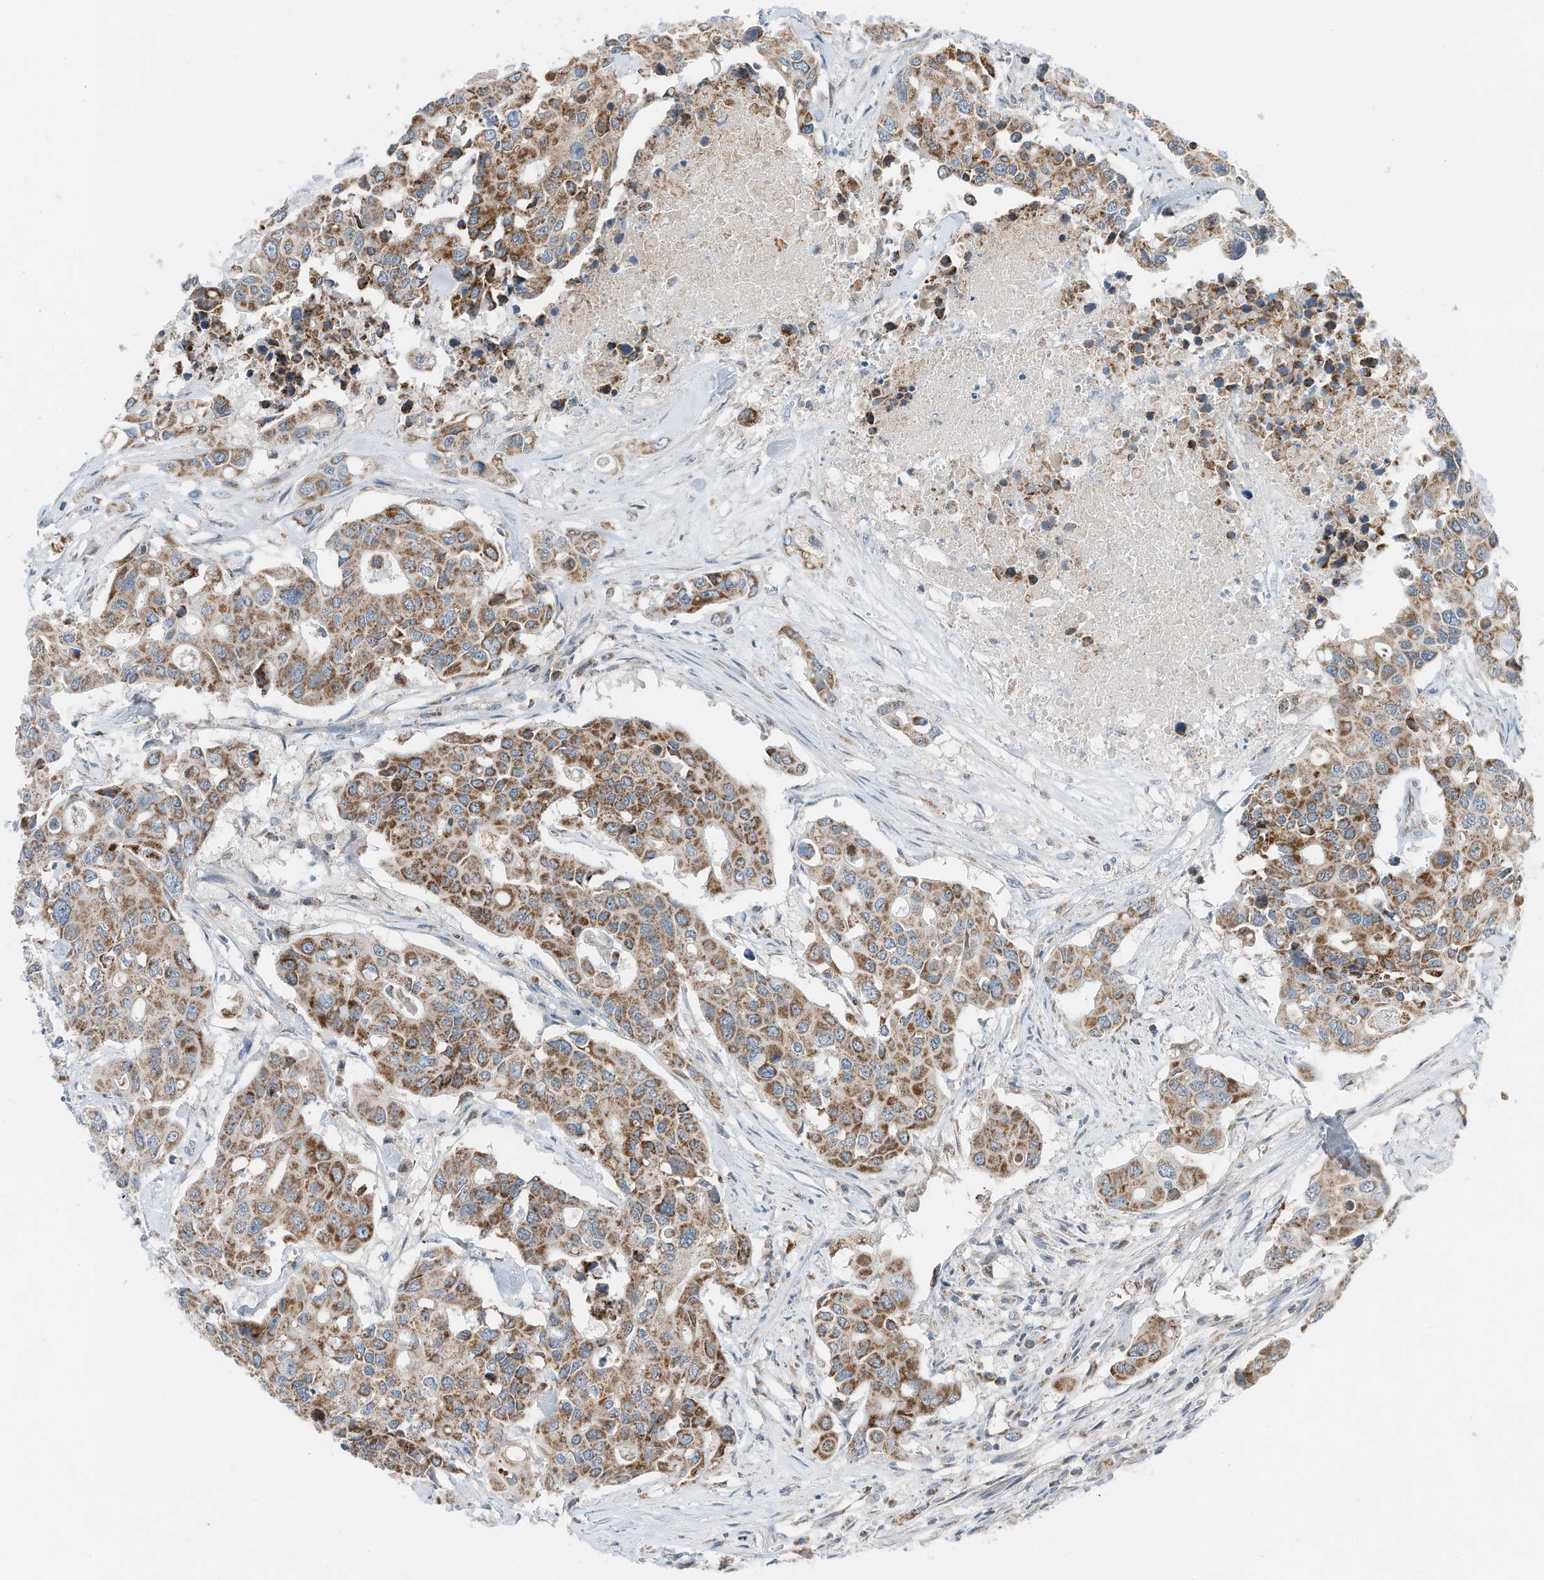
{"staining": {"intensity": "strong", "quantity": ">75%", "location": "cytoplasmic/membranous"}, "tissue": "colorectal cancer", "cell_type": "Tumor cells", "image_type": "cancer", "snomed": [{"axis": "morphology", "description": "Adenocarcinoma, NOS"}, {"axis": "topography", "description": "Colon"}], "caption": "Colorectal adenocarcinoma tissue demonstrates strong cytoplasmic/membranous staining in about >75% of tumor cells, visualized by immunohistochemistry.", "gene": "RMND1", "patient": {"sex": "male", "age": 77}}